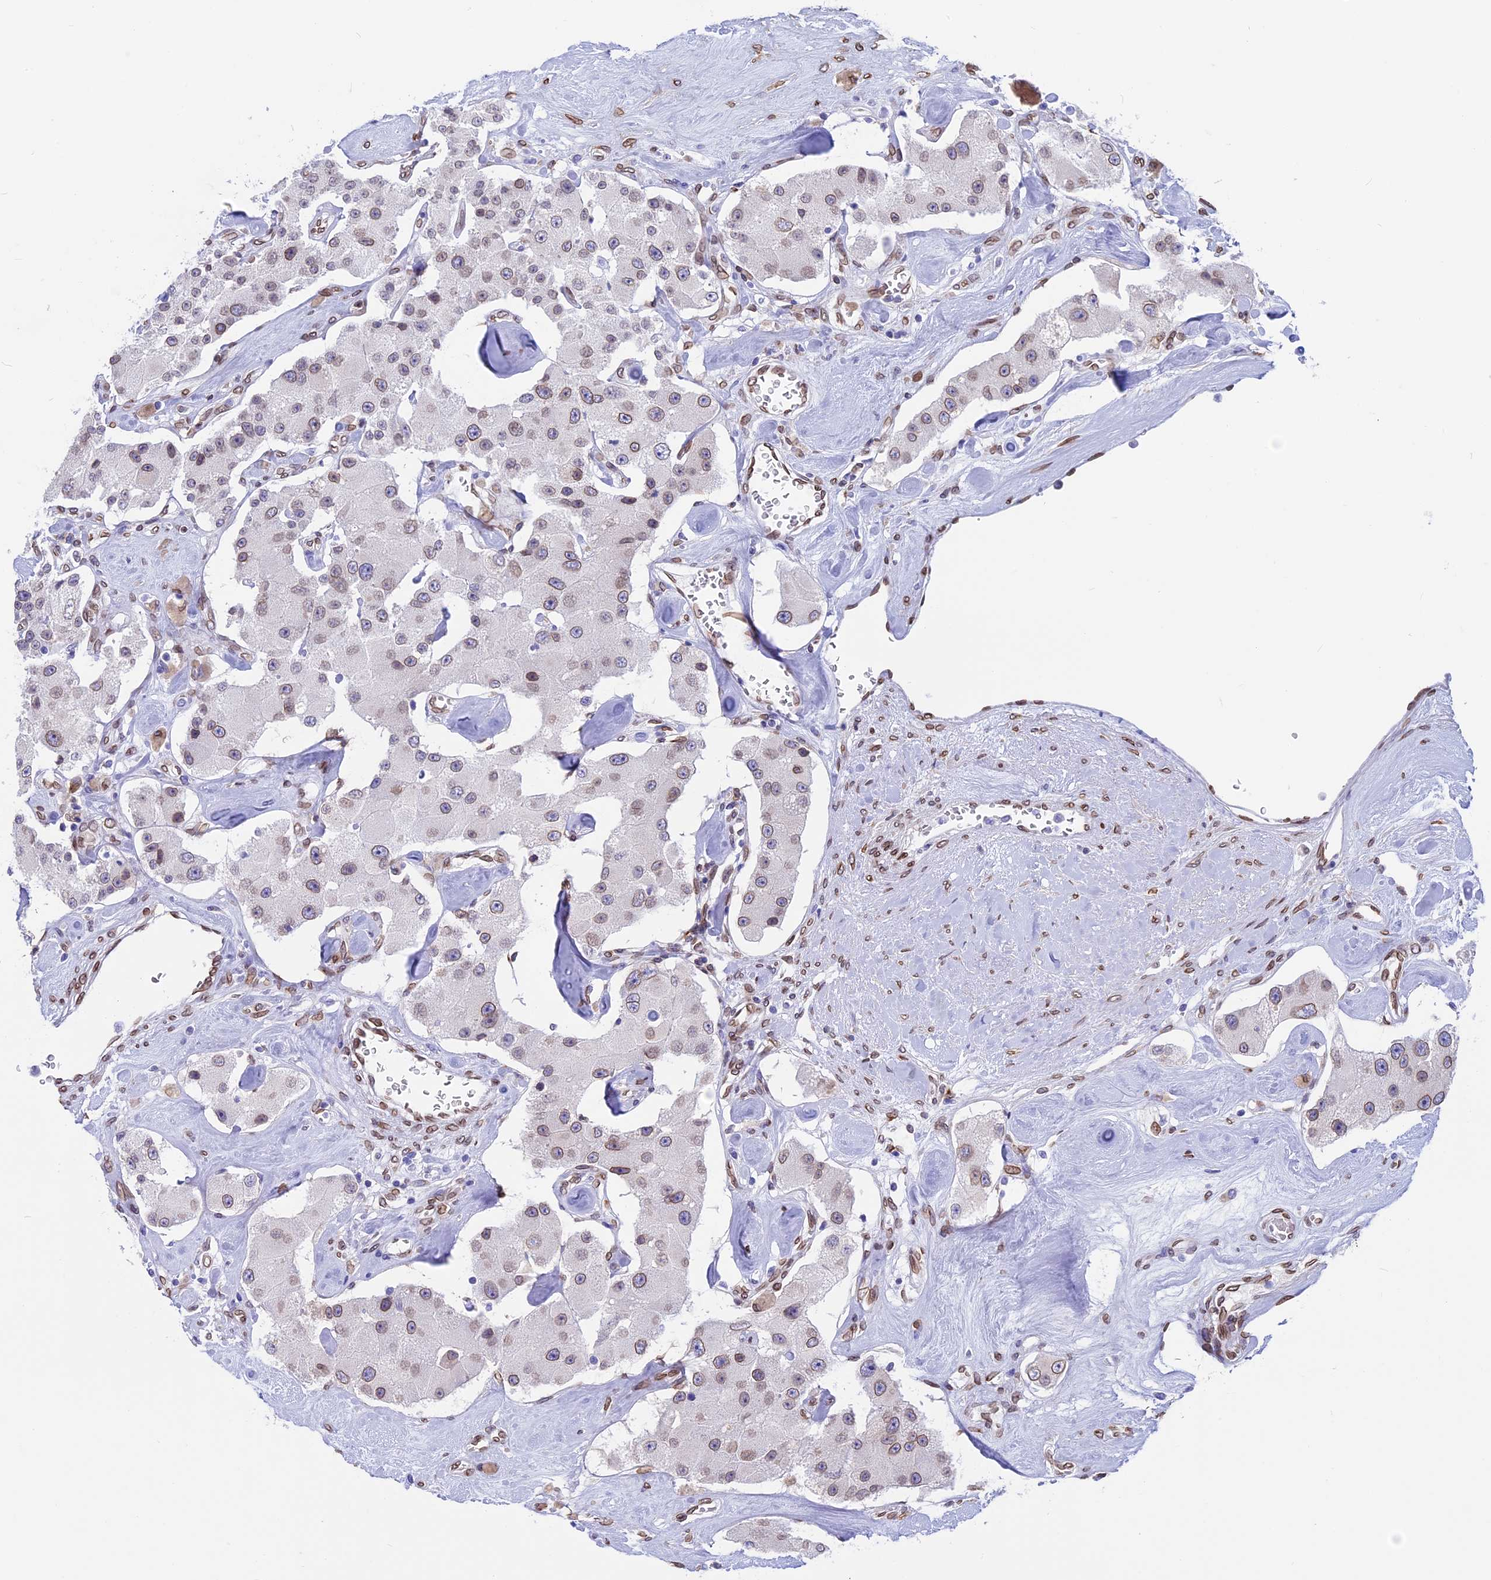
{"staining": {"intensity": "weak", "quantity": "25%-75%", "location": "cytoplasmic/membranous,nuclear"}, "tissue": "carcinoid", "cell_type": "Tumor cells", "image_type": "cancer", "snomed": [{"axis": "morphology", "description": "Carcinoid, malignant, NOS"}, {"axis": "topography", "description": "Pancreas"}], "caption": "IHC of human malignant carcinoid displays low levels of weak cytoplasmic/membranous and nuclear positivity in approximately 25%-75% of tumor cells.", "gene": "TMPRSS7", "patient": {"sex": "male", "age": 41}}